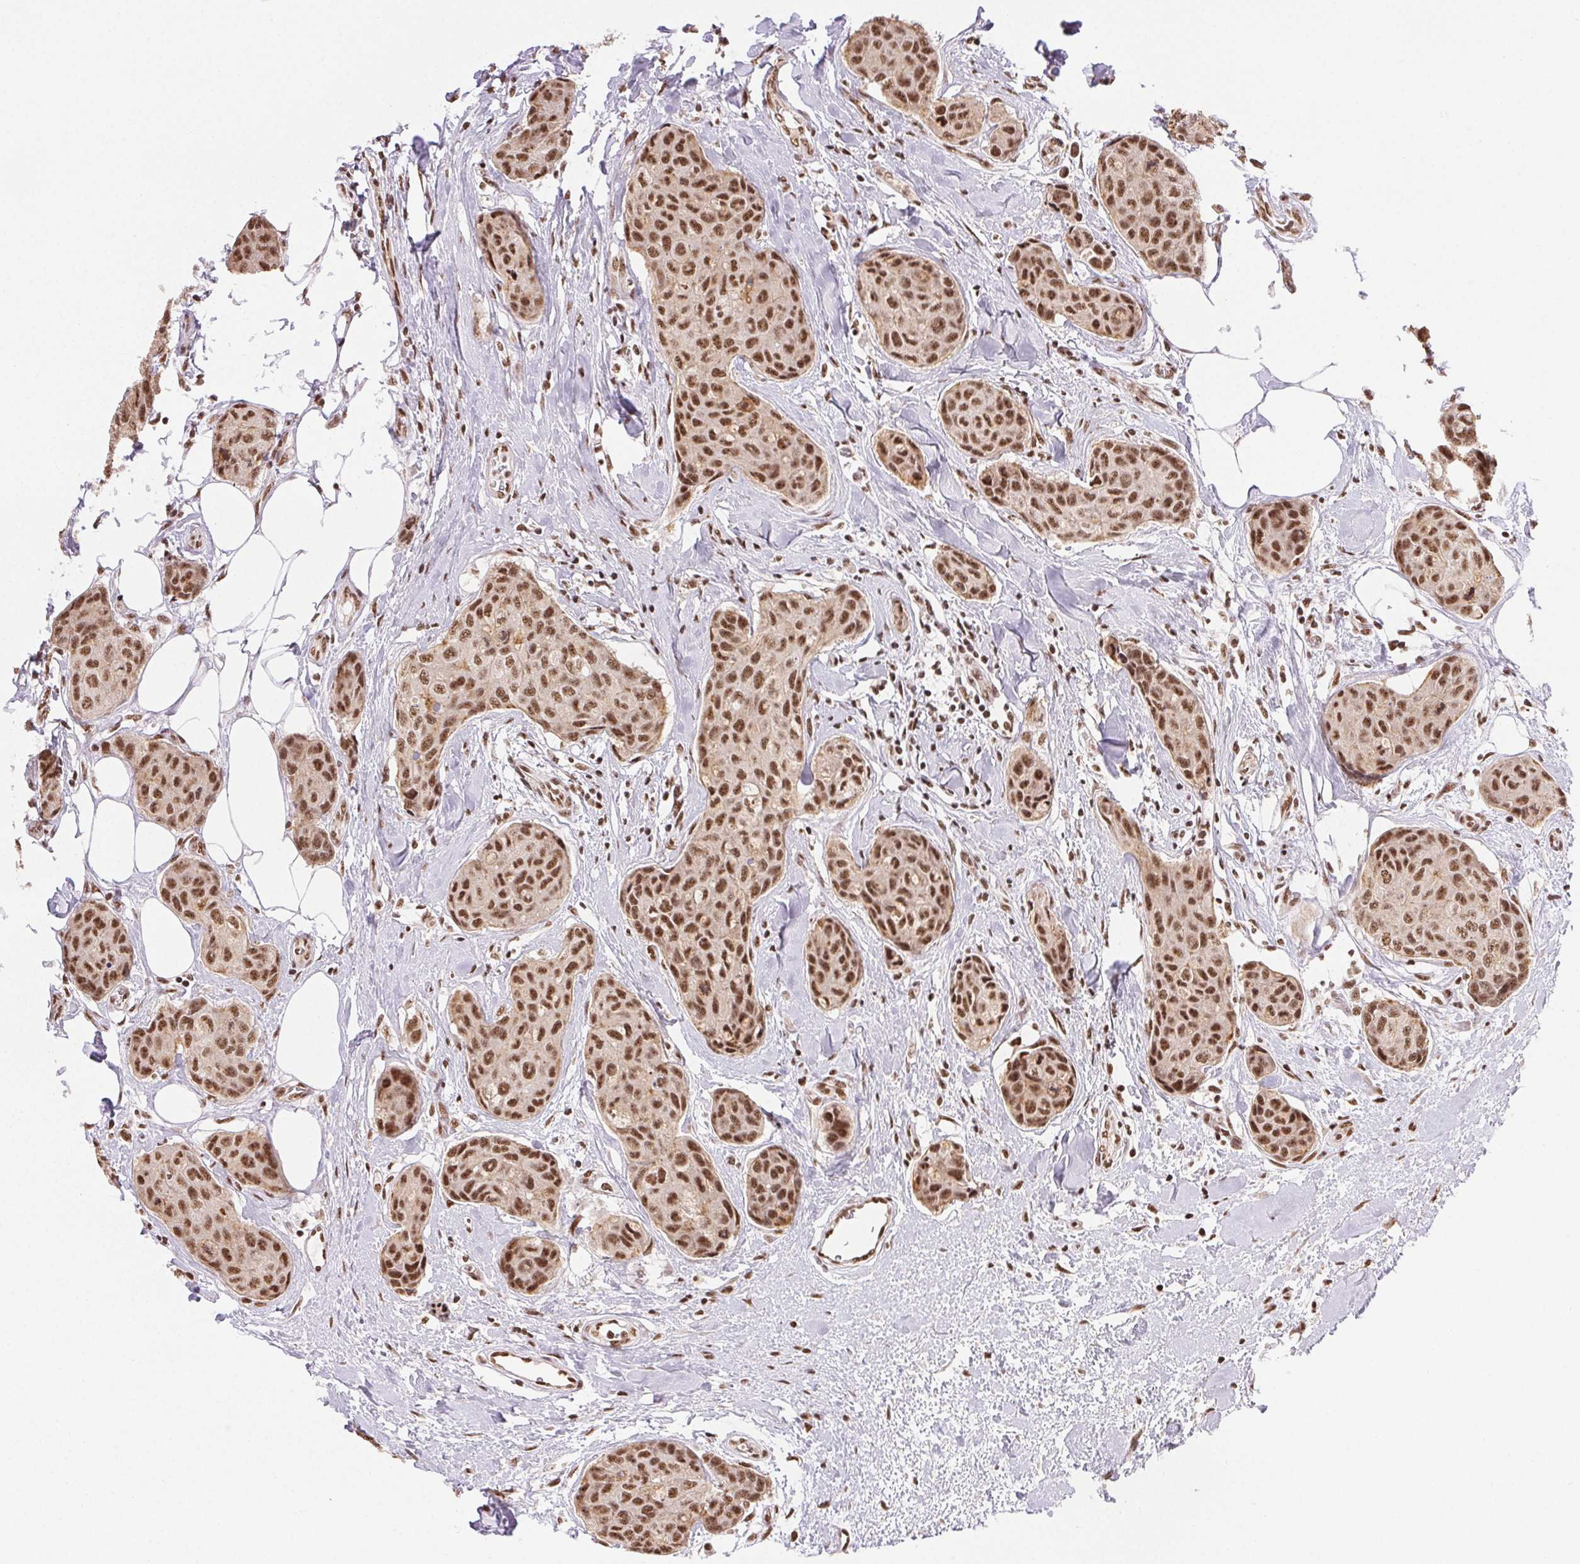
{"staining": {"intensity": "moderate", "quantity": ">75%", "location": "nuclear"}, "tissue": "breast cancer", "cell_type": "Tumor cells", "image_type": "cancer", "snomed": [{"axis": "morphology", "description": "Duct carcinoma"}, {"axis": "topography", "description": "Breast"}], "caption": "IHC (DAB (3,3'-diaminobenzidine)) staining of infiltrating ductal carcinoma (breast) demonstrates moderate nuclear protein staining in about >75% of tumor cells.", "gene": "IK", "patient": {"sex": "female", "age": 80}}